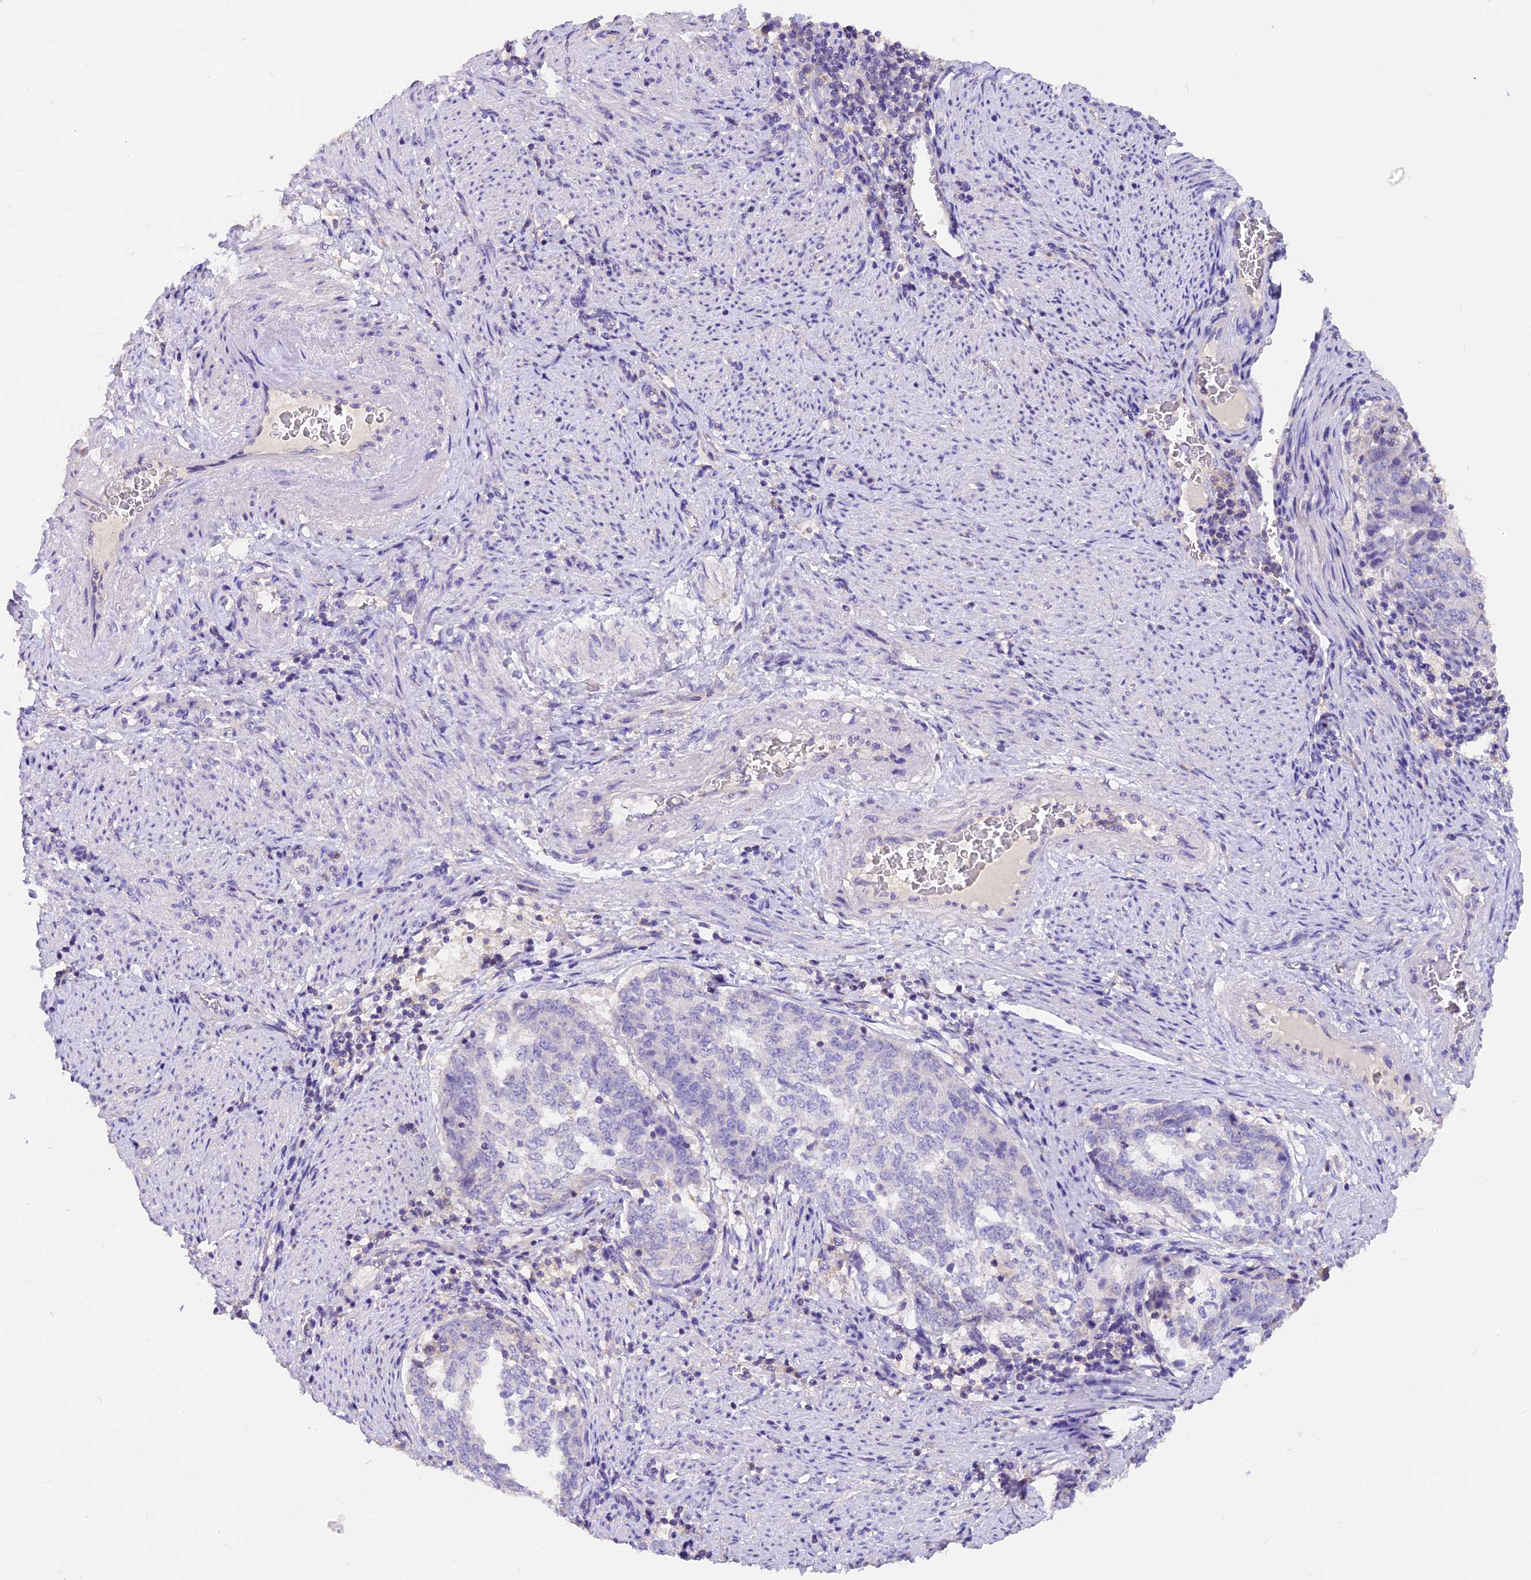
{"staining": {"intensity": "negative", "quantity": "none", "location": "none"}, "tissue": "endometrial cancer", "cell_type": "Tumor cells", "image_type": "cancer", "snomed": [{"axis": "morphology", "description": "Adenocarcinoma, NOS"}, {"axis": "topography", "description": "Endometrium"}], "caption": "DAB (3,3'-diaminobenzidine) immunohistochemical staining of endometrial cancer (adenocarcinoma) reveals no significant staining in tumor cells.", "gene": "AP3B2", "patient": {"sex": "female", "age": 80}}